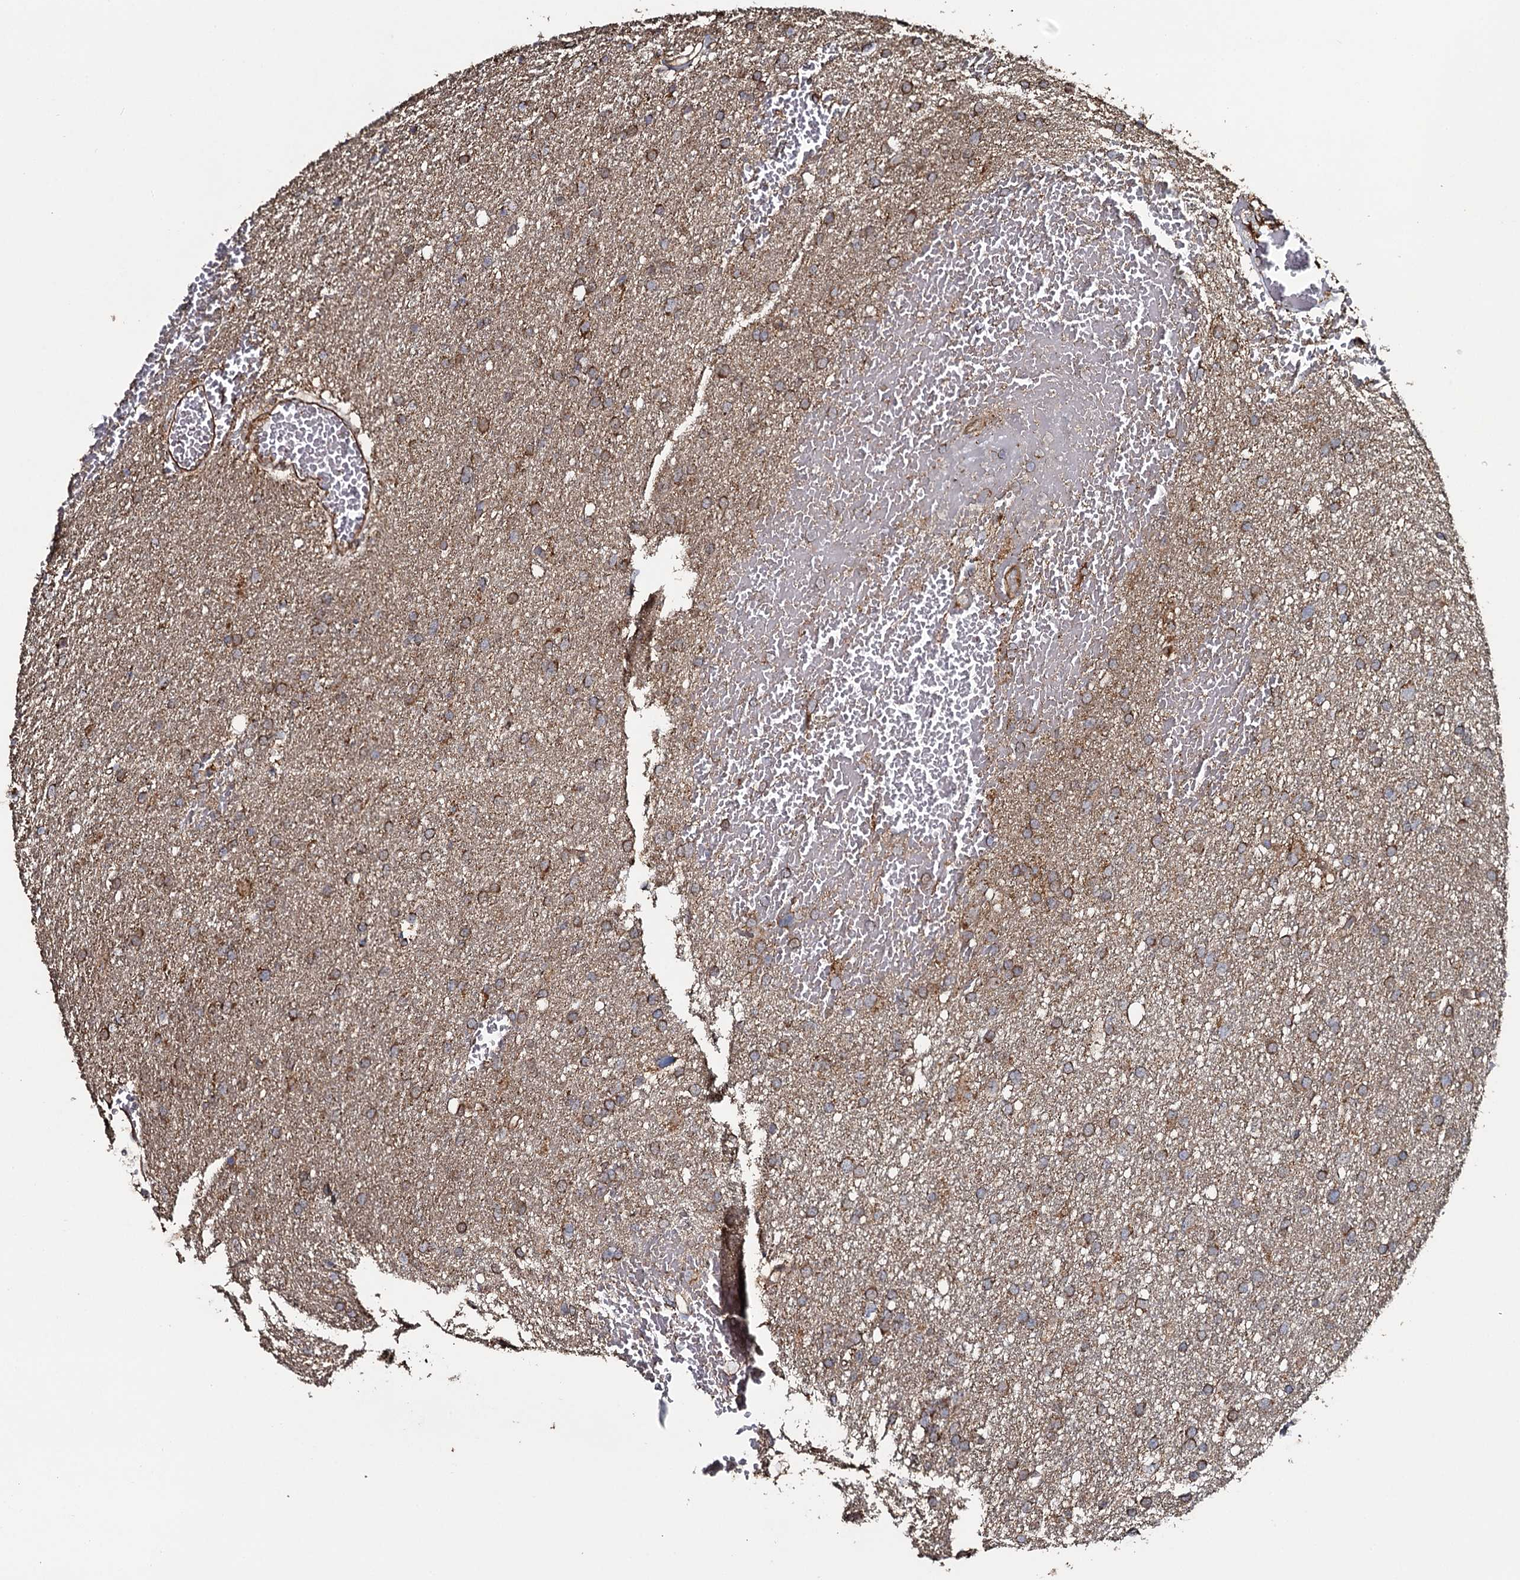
{"staining": {"intensity": "moderate", "quantity": "25%-75%", "location": "cytoplasmic/membranous"}, "tissue": "glioma", "cell_type": "Tumor cells", "image_type": "cancer", "snomed": [{"axis": "morphology", "description": "Glioma, malignant, High grade"}, {"axis": "topography", "description": "Cerebral cortex"}], "caption": "High-grade glioma (malignant) stained with IHC exhibits moderate cytoplasmic/membranous staining in approximately 25%-75% of tumor cells. (DAB (3,3'-diaminobenzidine) IHC with brightfield microscopy, high magnification).", "gene": "VWA8", "patient": {"sex": "female", "age": 36}}